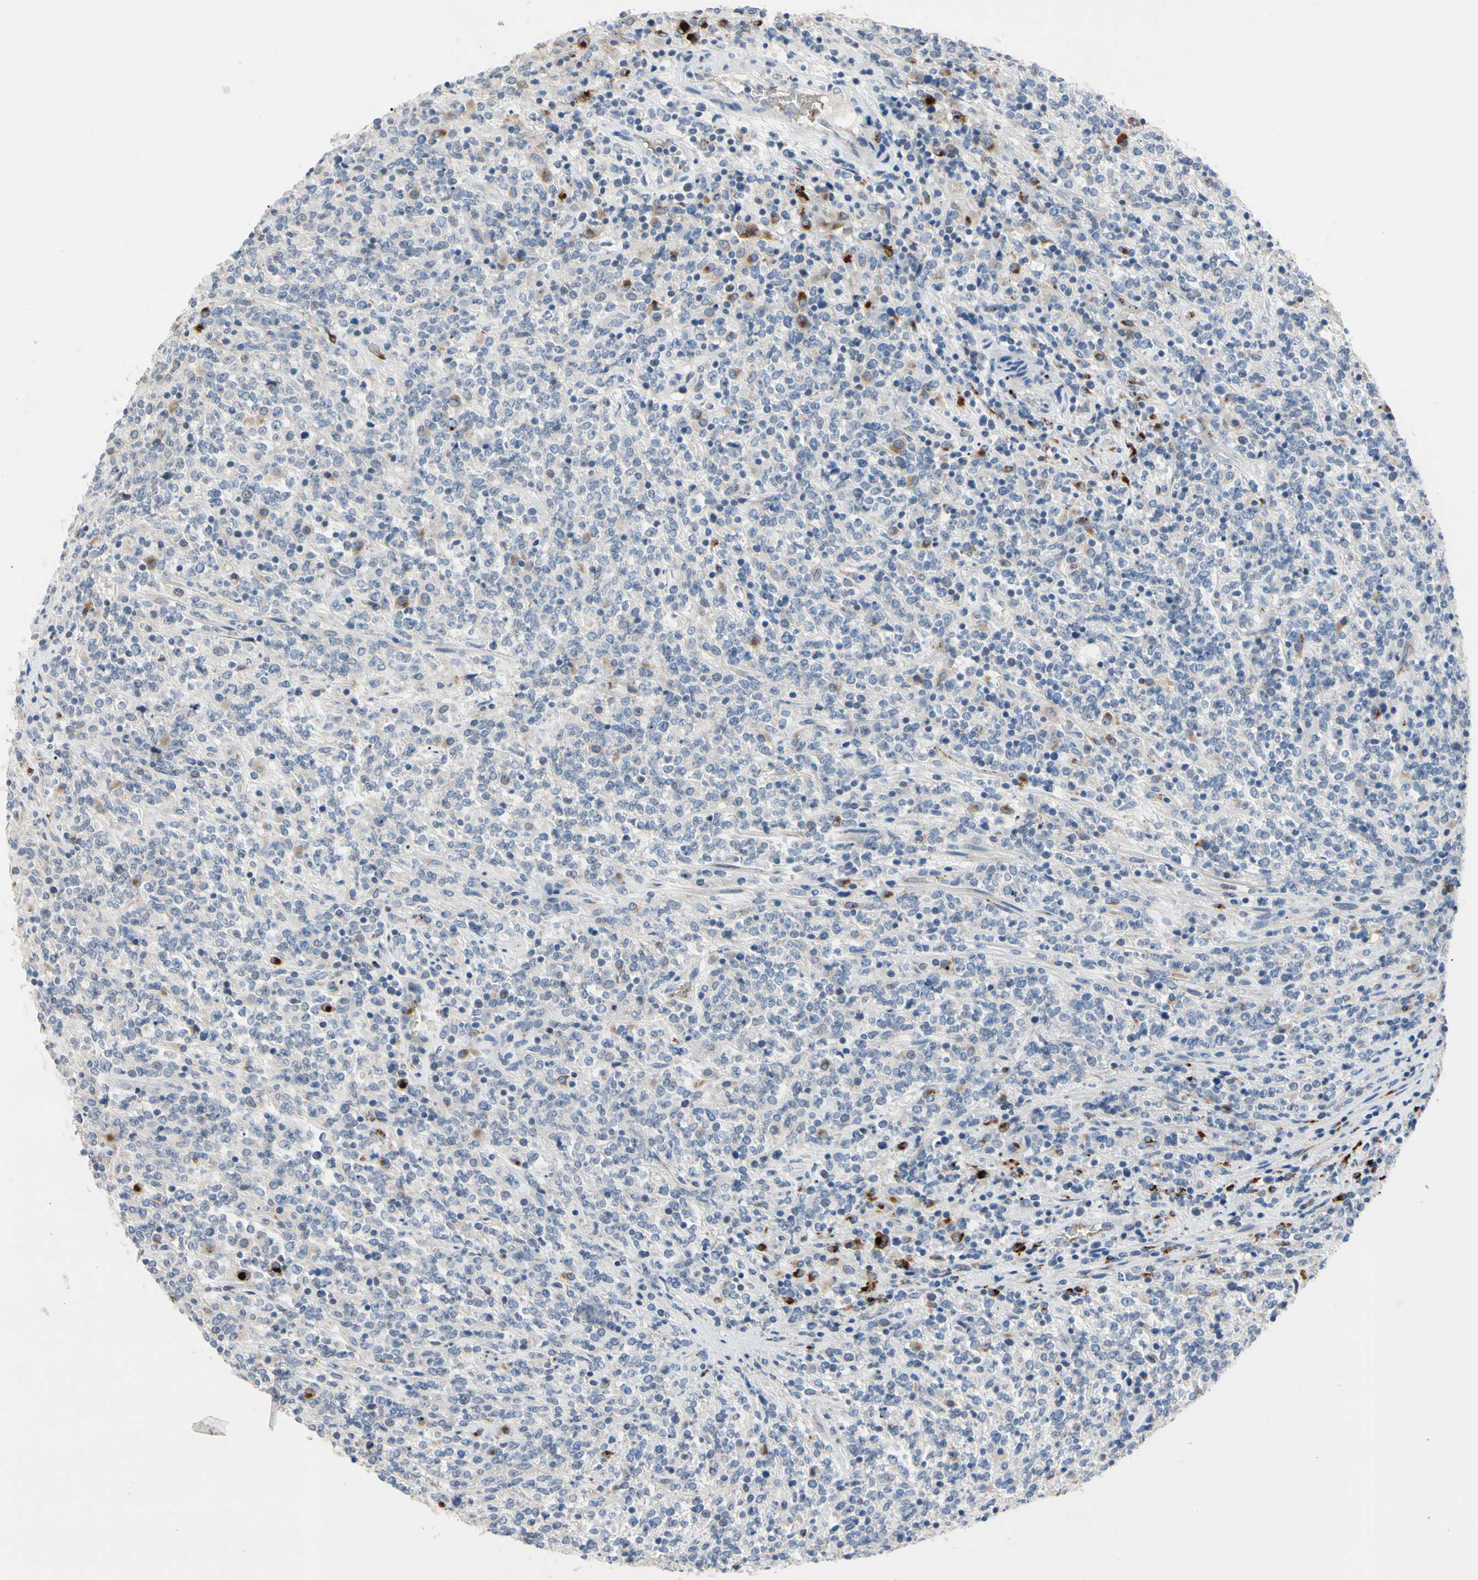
{"staining": {"intensity": "negative", "quantity": "none", "location": "none"}, "tissue": "lymphoma", "cell_type": "Tumor cells", "image_type": "cancer", "snomed": [{"axis": "morphology", "description": "Malignant lymphoma, non-Hodgkin's type, High grade"}, {"axis": "topography", "description": "Soft tissue"}], "caption": "The micrograph reveals no staining of tumor cells in high-grade malignant lymphoma, non-Hodgkin's type. (DAB immunohistochemistry (IHC), high magnification).", "gene": "RETSAT", "patient": {"sex": "male", "age": 18}}